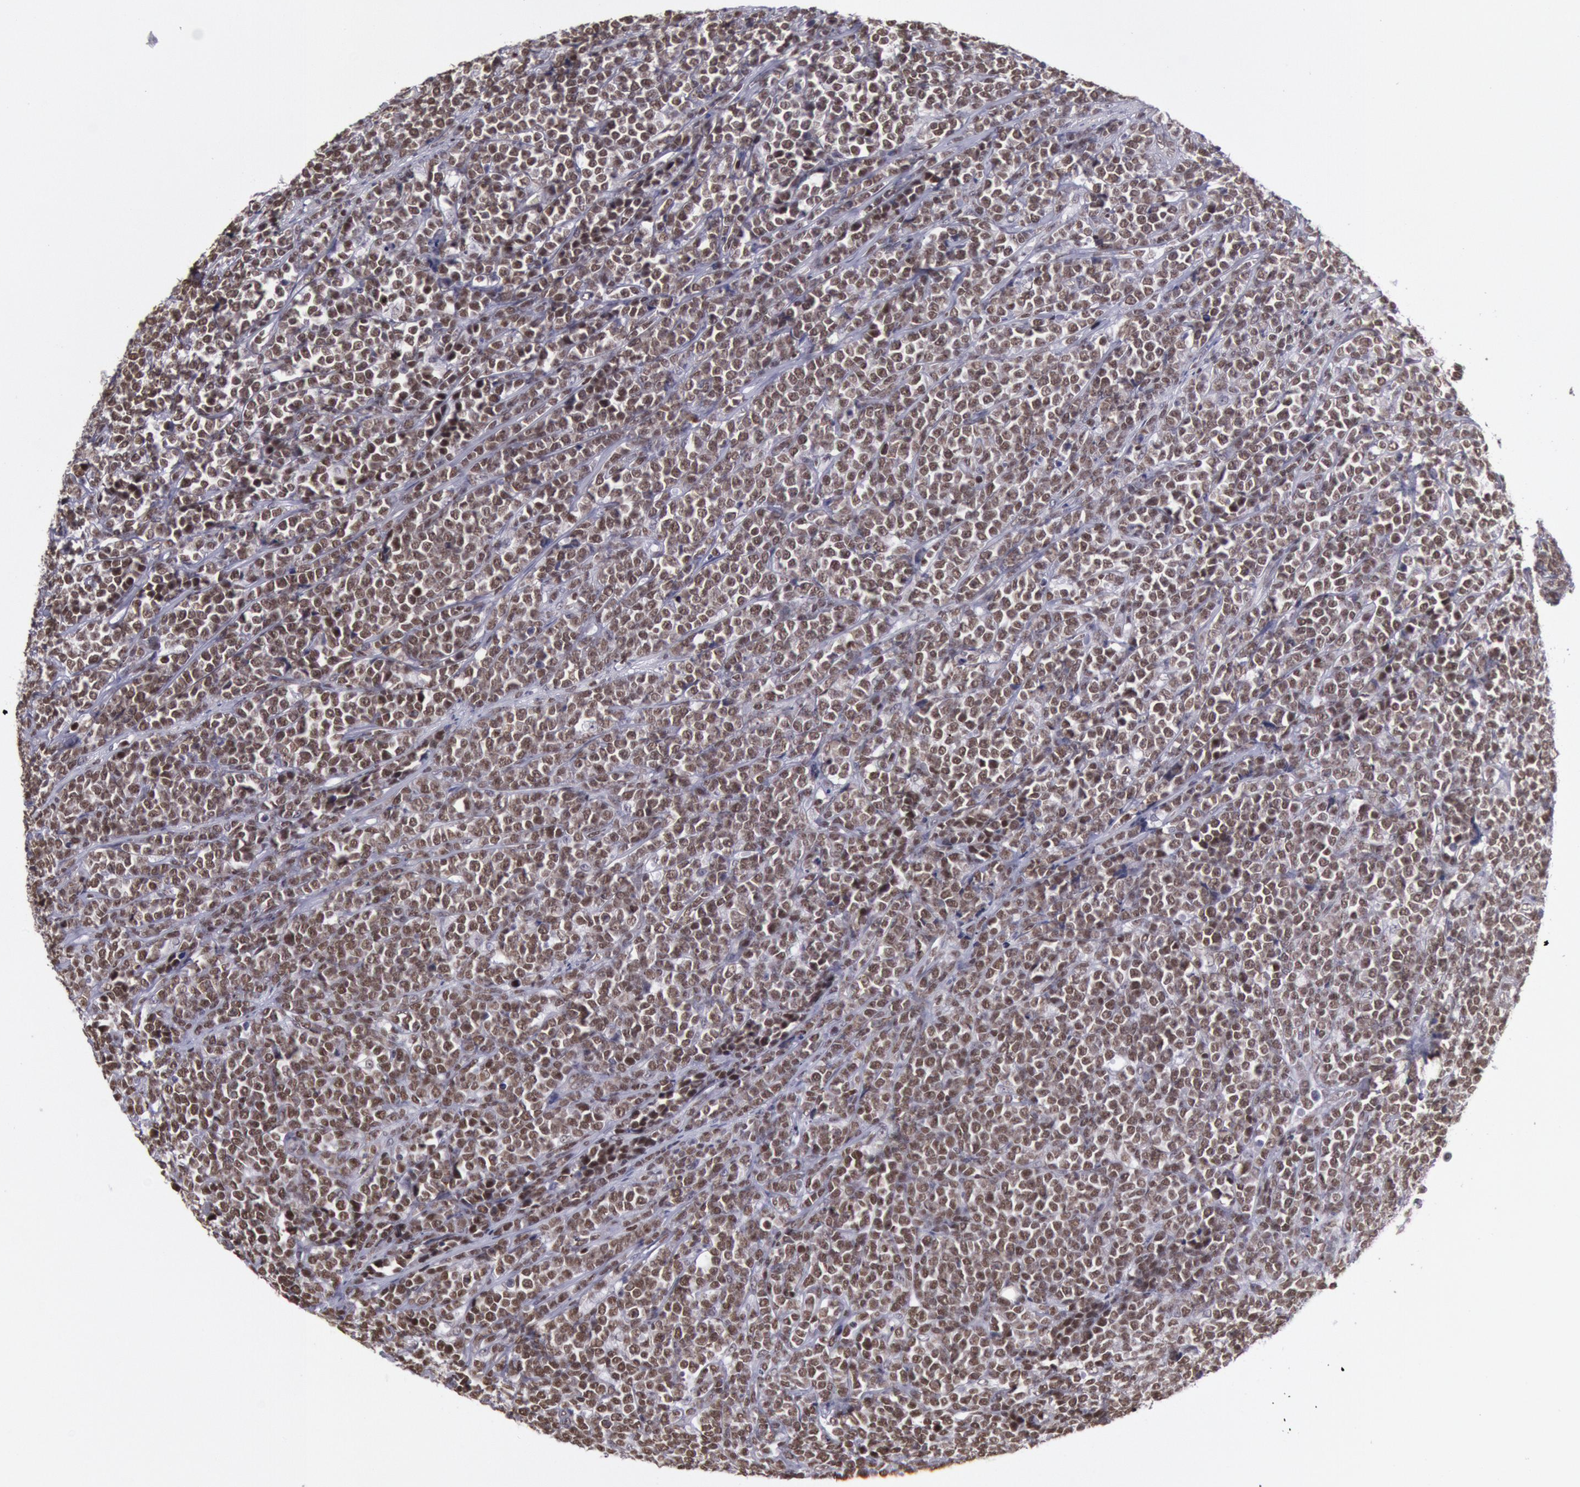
{"staining": {"intensity": "moderate", "quantity": ">75%", "location": "nuclear"}, "tissue": "lymphoma", "cell_type": "Tumor cells", "image_type": "cancer", "snomed": [{"axis": "morphology", "description": "Malignant lymphoma, non-Hodgkin's type, High grade"}, {"axis": "topography", "description": "Small intestine"}, {"axis": "topography", "description": "Colon"}], "caption": "A photomicrograph of human lymphoma stained for a protein reveals moderate nuclear brown staining in tumor cells.", "gene": "NKAP", "patient": {"sex": "male", "age": 8}}